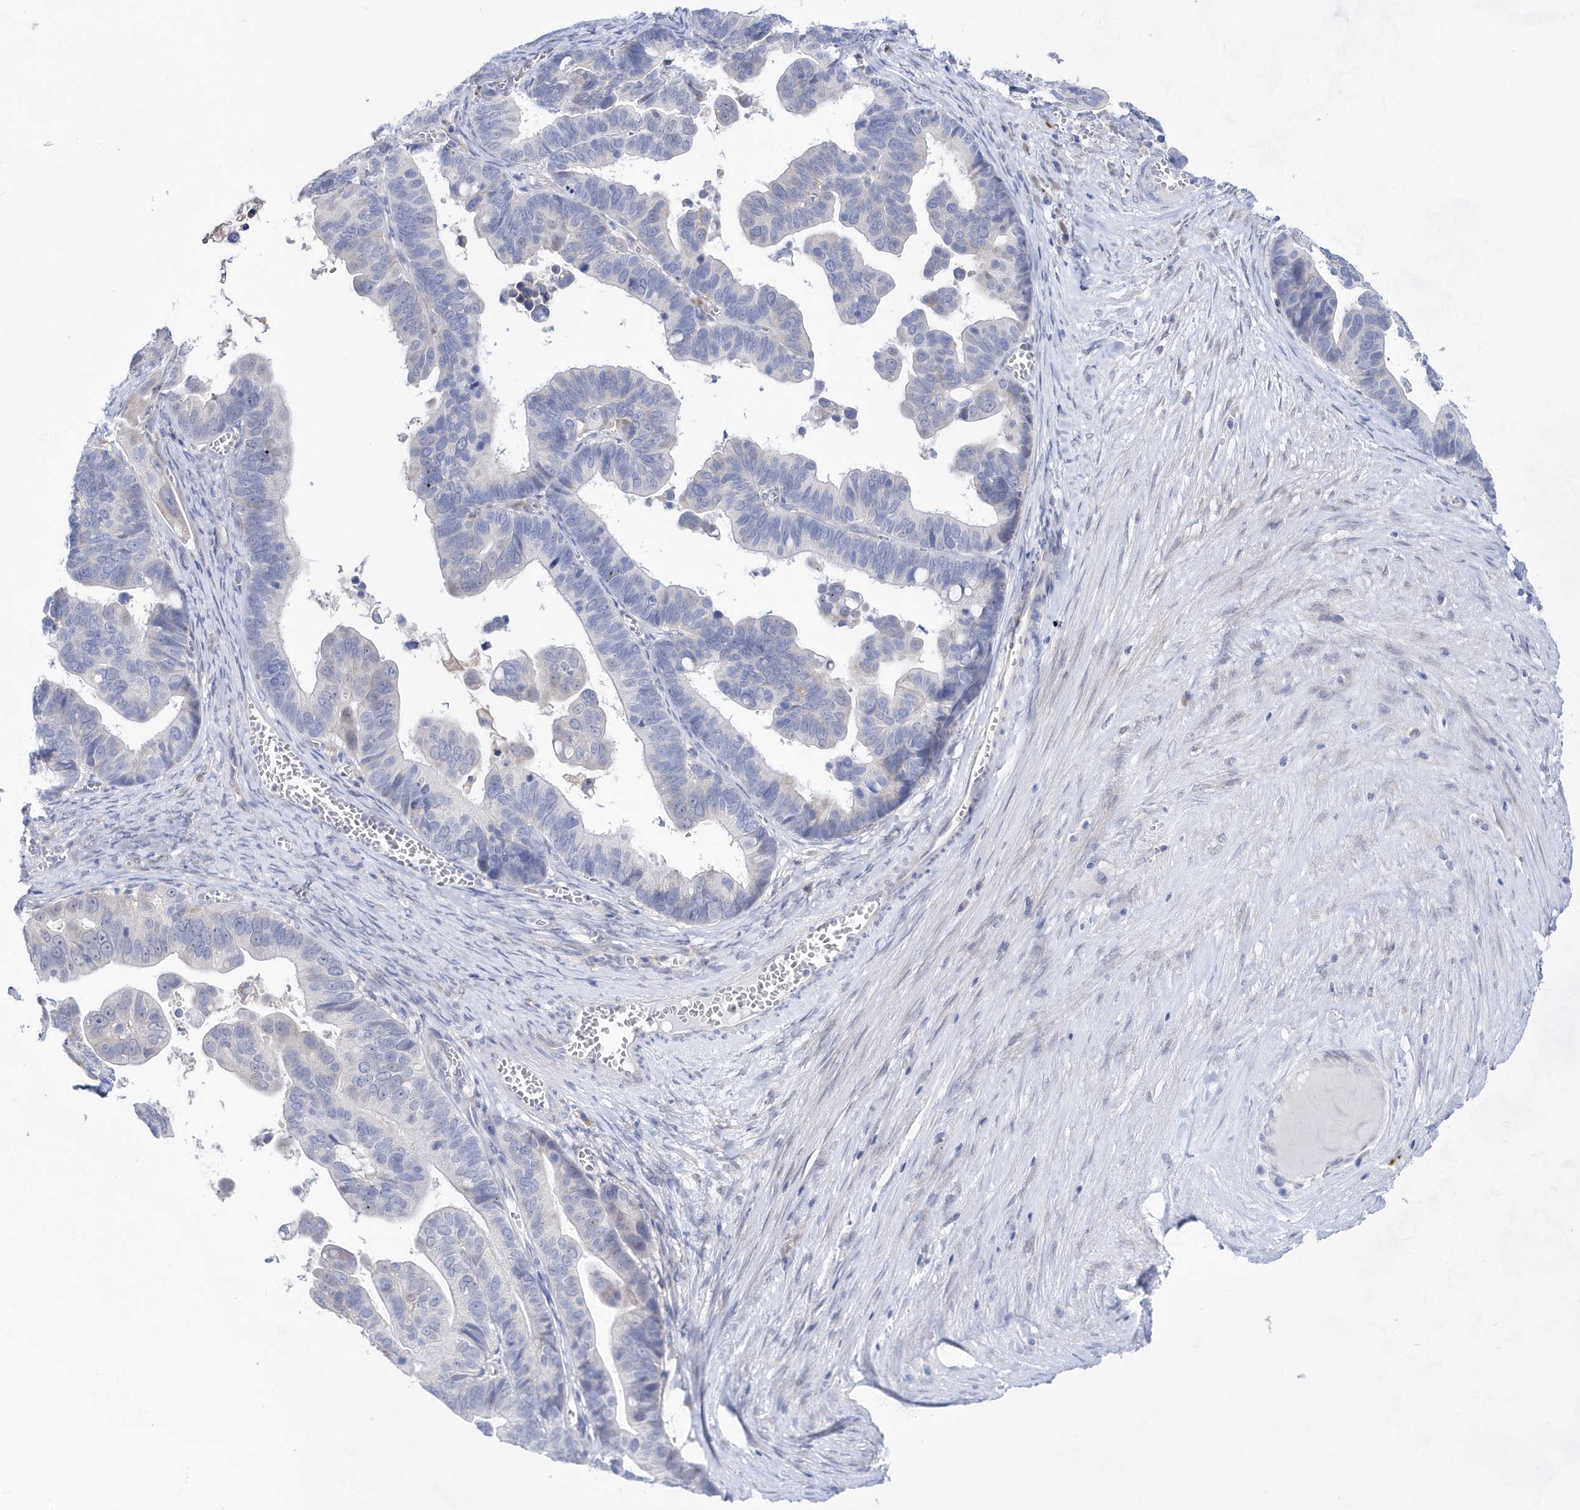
{"staining": {"intensity": "moderate", "quantity": "<25%", "location": "cytoplasmic/membranous"}, "tissue": "ovarian cancer", "cell_type": "Tumor cells", "image_type": "cancer", "snomed": [{"axis": "morphology", "description": "Cystadenocarcinoma, serous, NOS"}, {"axis": "topography", "description": "Ovary"}], "caption": "Serous cystadenocarcinoma (ovarian) stained with DAB immunohistochemistry (IHC) displays low levels of moderate cytoplasmic/membranous expression in about <25% of tumor cells.", "gene": "BDH2", "patient": {"sex": "female", "age": 56}}